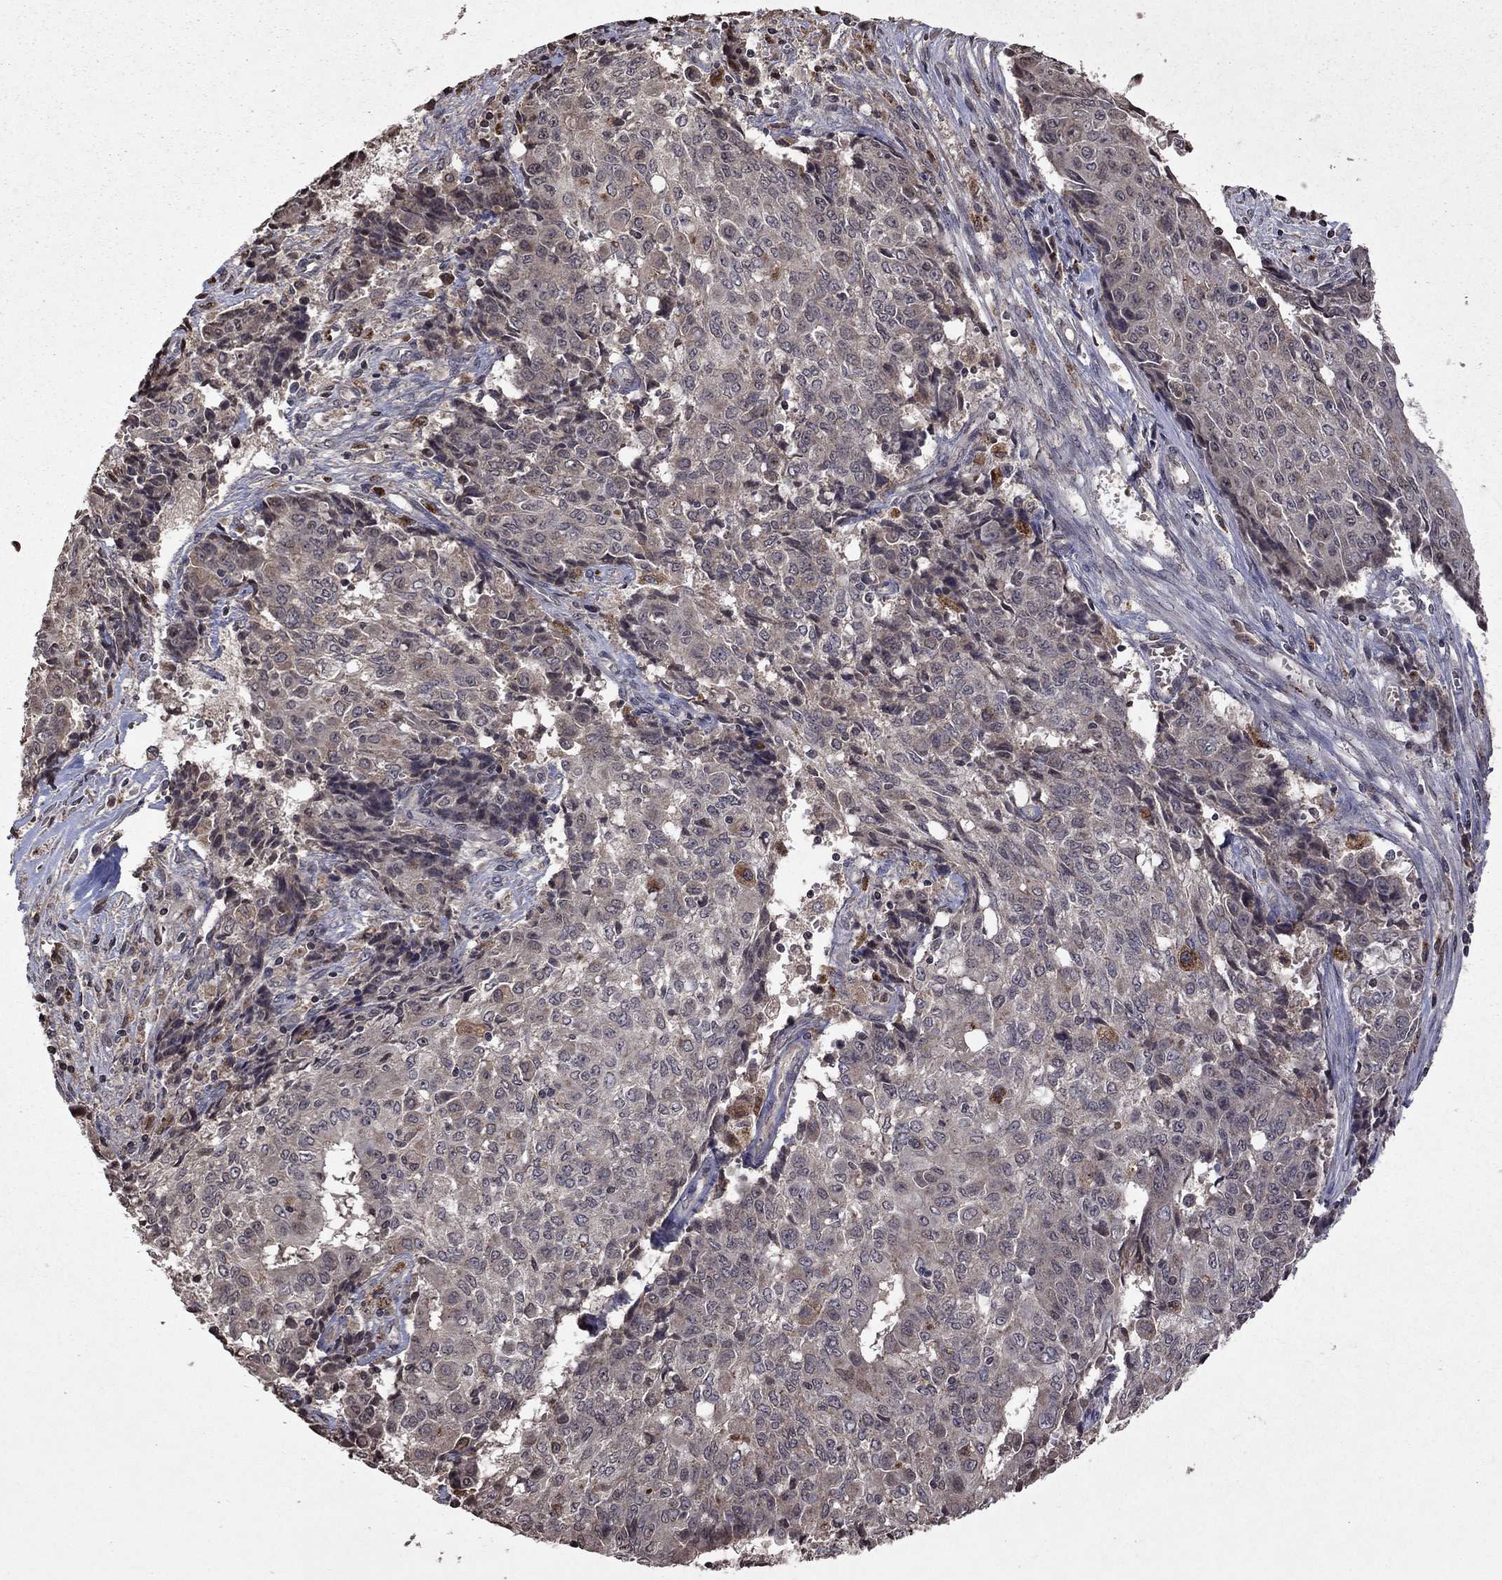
{"staining": {"intensity": "negative", "quantity": "none", "location": "none"}, "tissue": "ovarian cancer", "cell_type": "Tumor cells", "image_type": "cancer", "snomed": [{"axis": "morphology", "description": "Carcinoma, endometroid"}, {"axis": "topography", "description": "Ovary"}], "caption": "The micrograph displays no staining of tumor cells in ovarian endometroid carcinoma.", "gene": "NLGN1", "patient": {"sex": "female", "age": 42}}